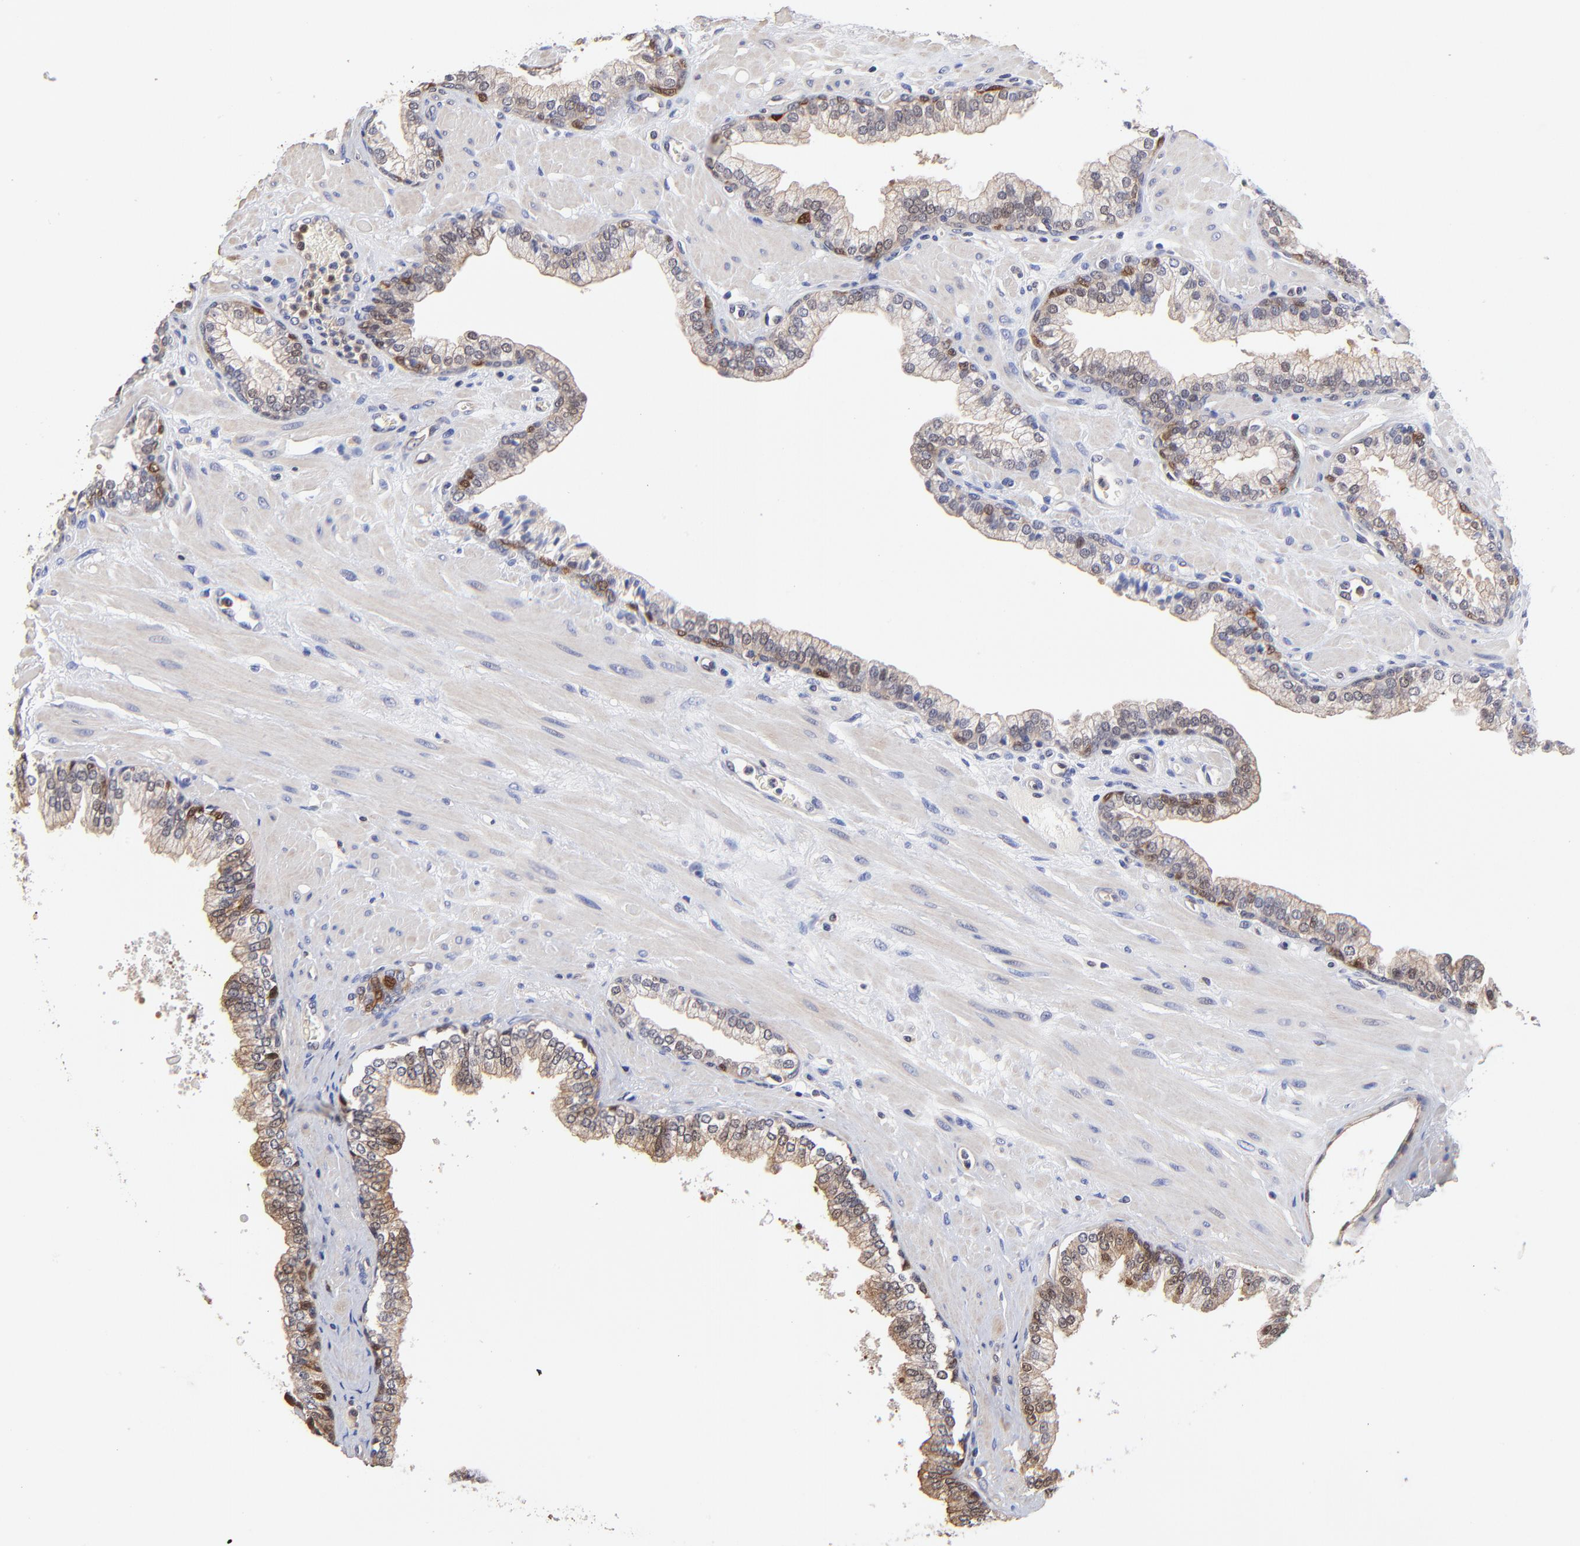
{"staining": {"intensity": "moderate", "quantity": "25%-75%", "location": "cytoplasmic/membranous,nuclear"}, "tissue": "prostate", "cell_type": "Glandular cells", "image_type": "normal", "snomed": [{"axis": "morphology", "description": "Normal tissue, NOS"}, {"axis": "topography", "description": "Prostate"}], "caption": "IHC (DAB) staining of normal prostate displays moderate cytoplasmic/membranous,nuclear protein positivity in about 25%-75% of glandular cells. (brown staining indicates protein expression, while blue staining denotes nuclei).", "gene": "DCTPP1", "patient": {"sex": "male", "age": 60}}